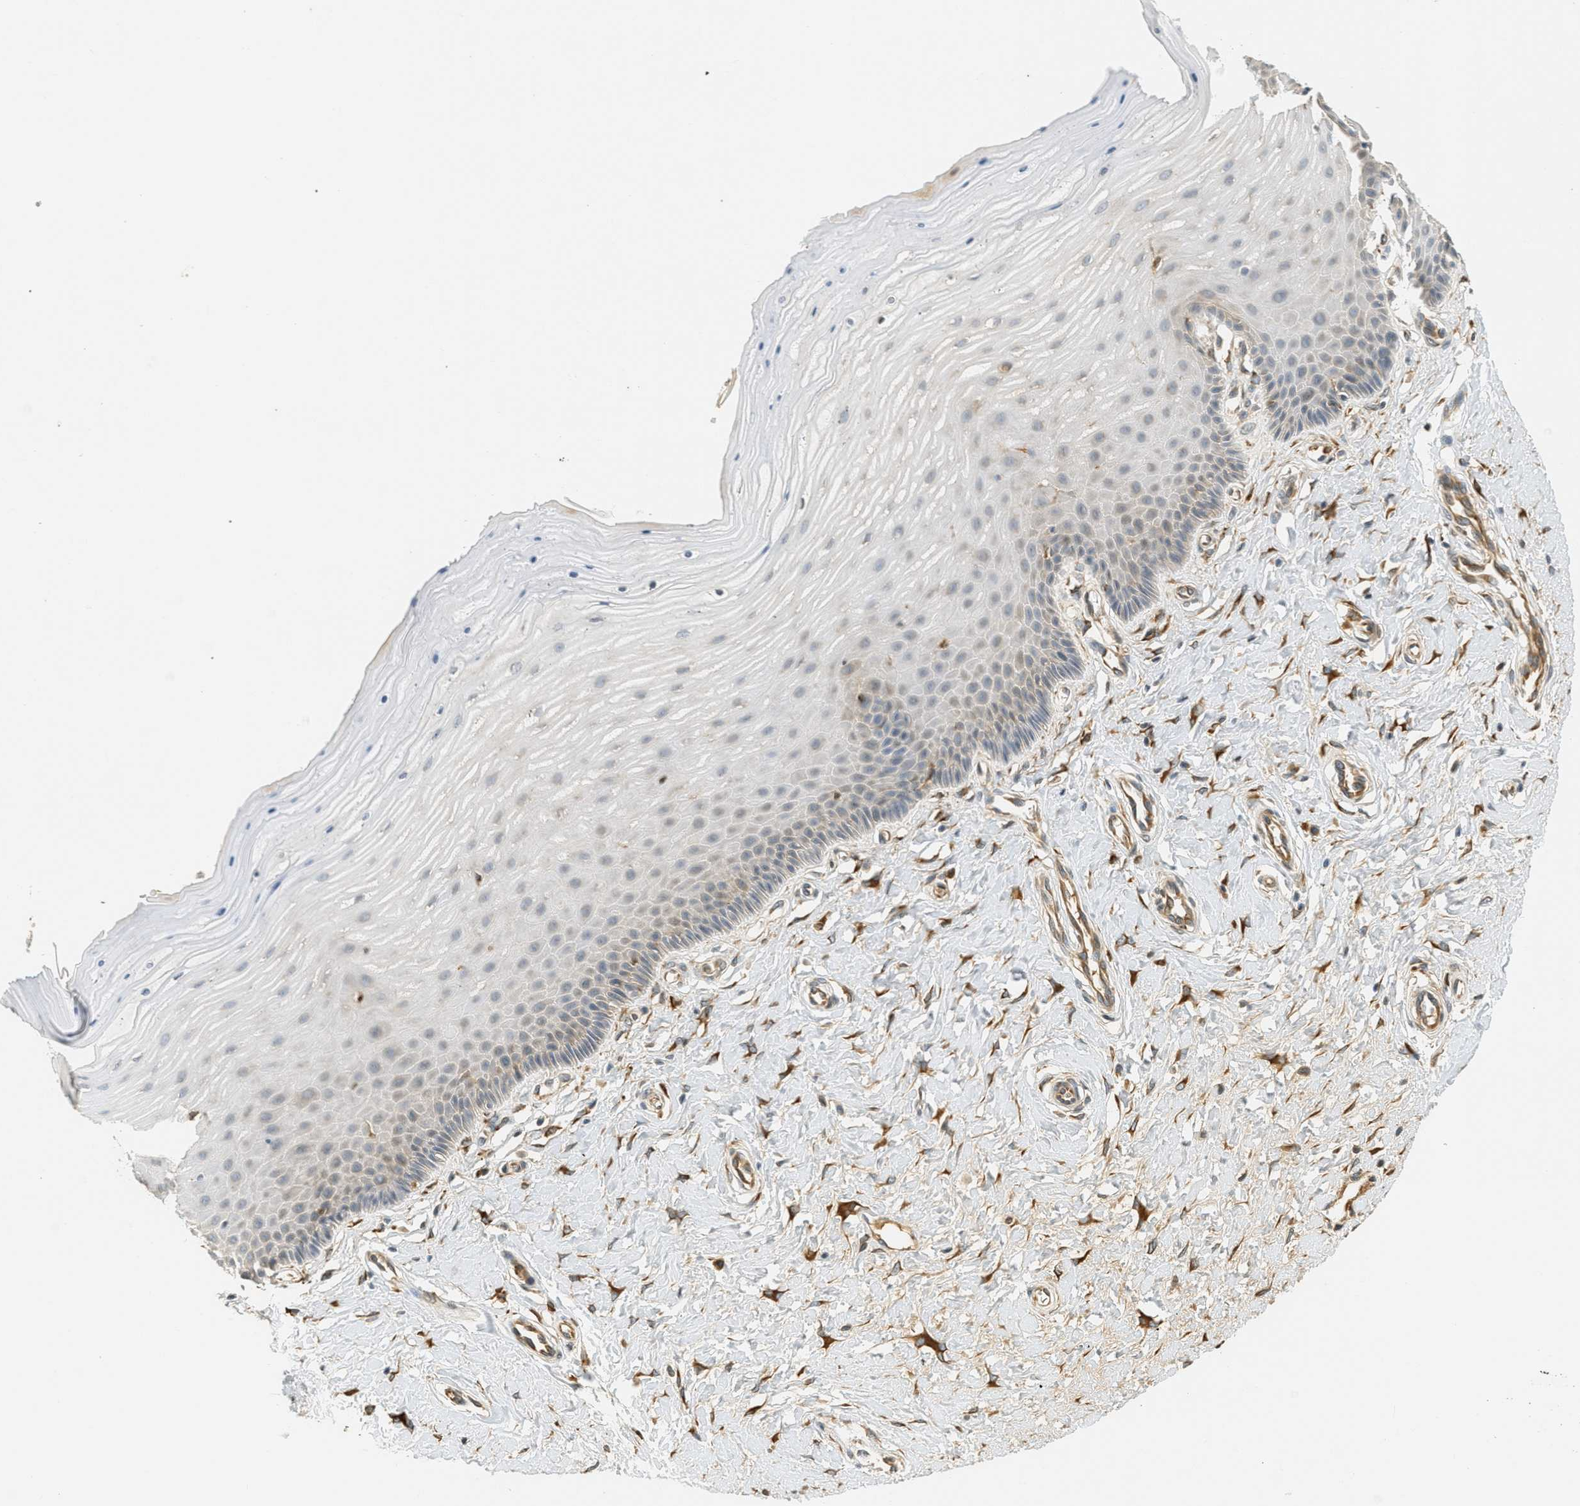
{"staining": {"intensity": "negative", "quantity": "none", "location": "none"}, "tissue": "cervix", "cell_type": "Squamous epithelial cells", "image_type": "normal", "snomed": [{"axis": "morphology", "description": "Normal tissue, NOS"}, {"axis": "topography", "description": "Cervix"}], "caption": "An IHC photomicrograph of normal cervix is shown. There is no staining in squamous epithelial cells of cervix. (DAB (3,3'-diaminobenzidine) IHC with hematoxylin counter stain).", "gene": "PDK1", "patient": {"sex": "female", "age": 55}}